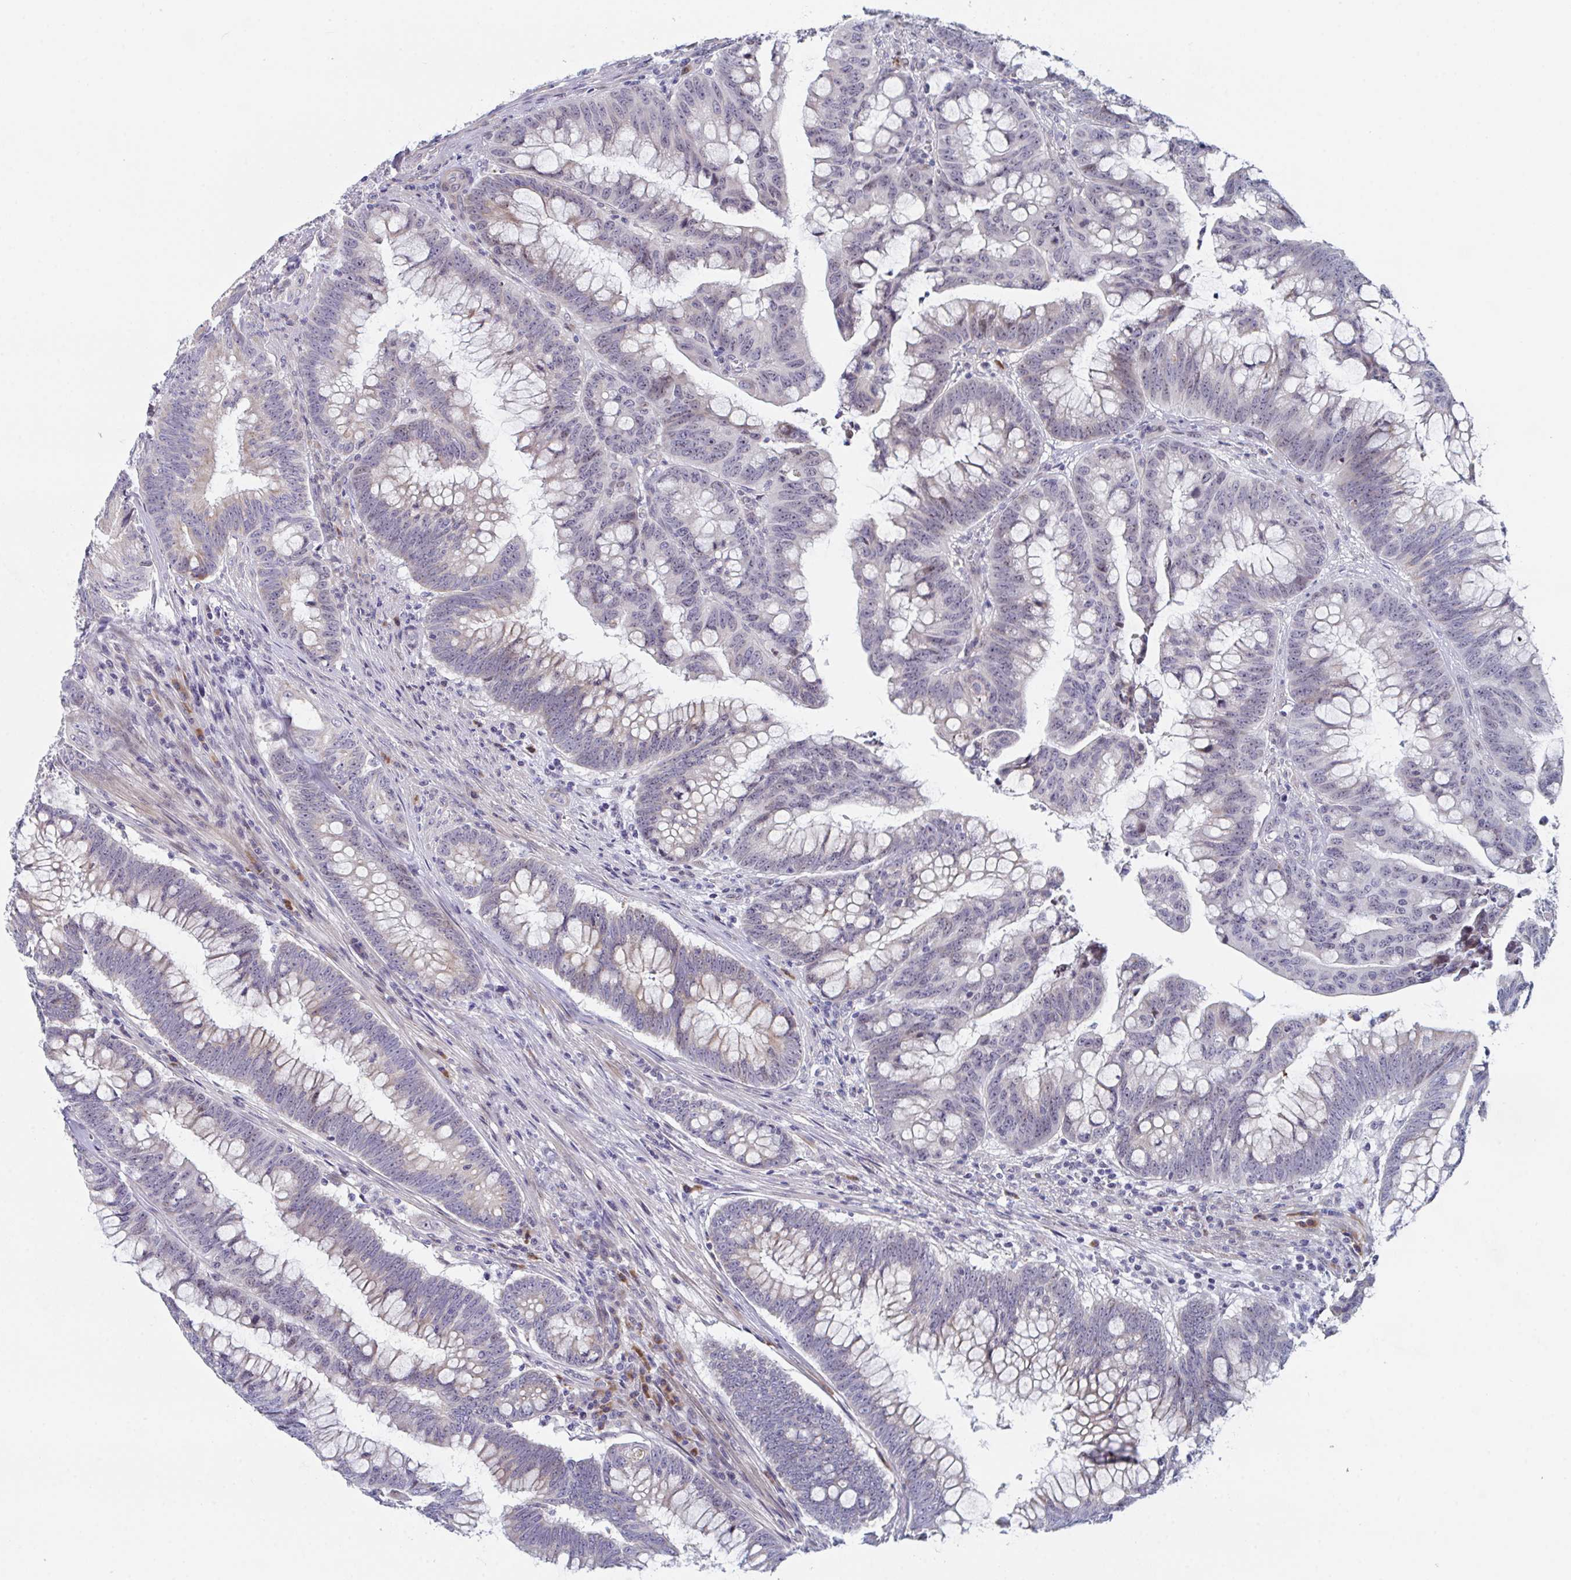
{"staining": {"intensity": "weak", "quantity": "<25%", "location": "cytoplasmic/membranous,nuclear"}, "tissue": "colorectal cancer", "cell_type": "Tumor cells", "image_type": "cancer", "snomed": [{"axis": "morphology", "description": "Adenocarcinoma, NOS"}, {"axis": "topography", "description": "Colon"}], "caption": "The photomicrograph displays no staining of tumor cells in colorectal adenocarcinoma. (Stains: DAB (3,3'-diaminobenzidine) immunohistochemistry (IHC) with hematoxylin counter stain, Microscopy: brightfield microscopy at high magnification).", "gene": "CENPT", "patient": {"sex": "male", "age": 62}}